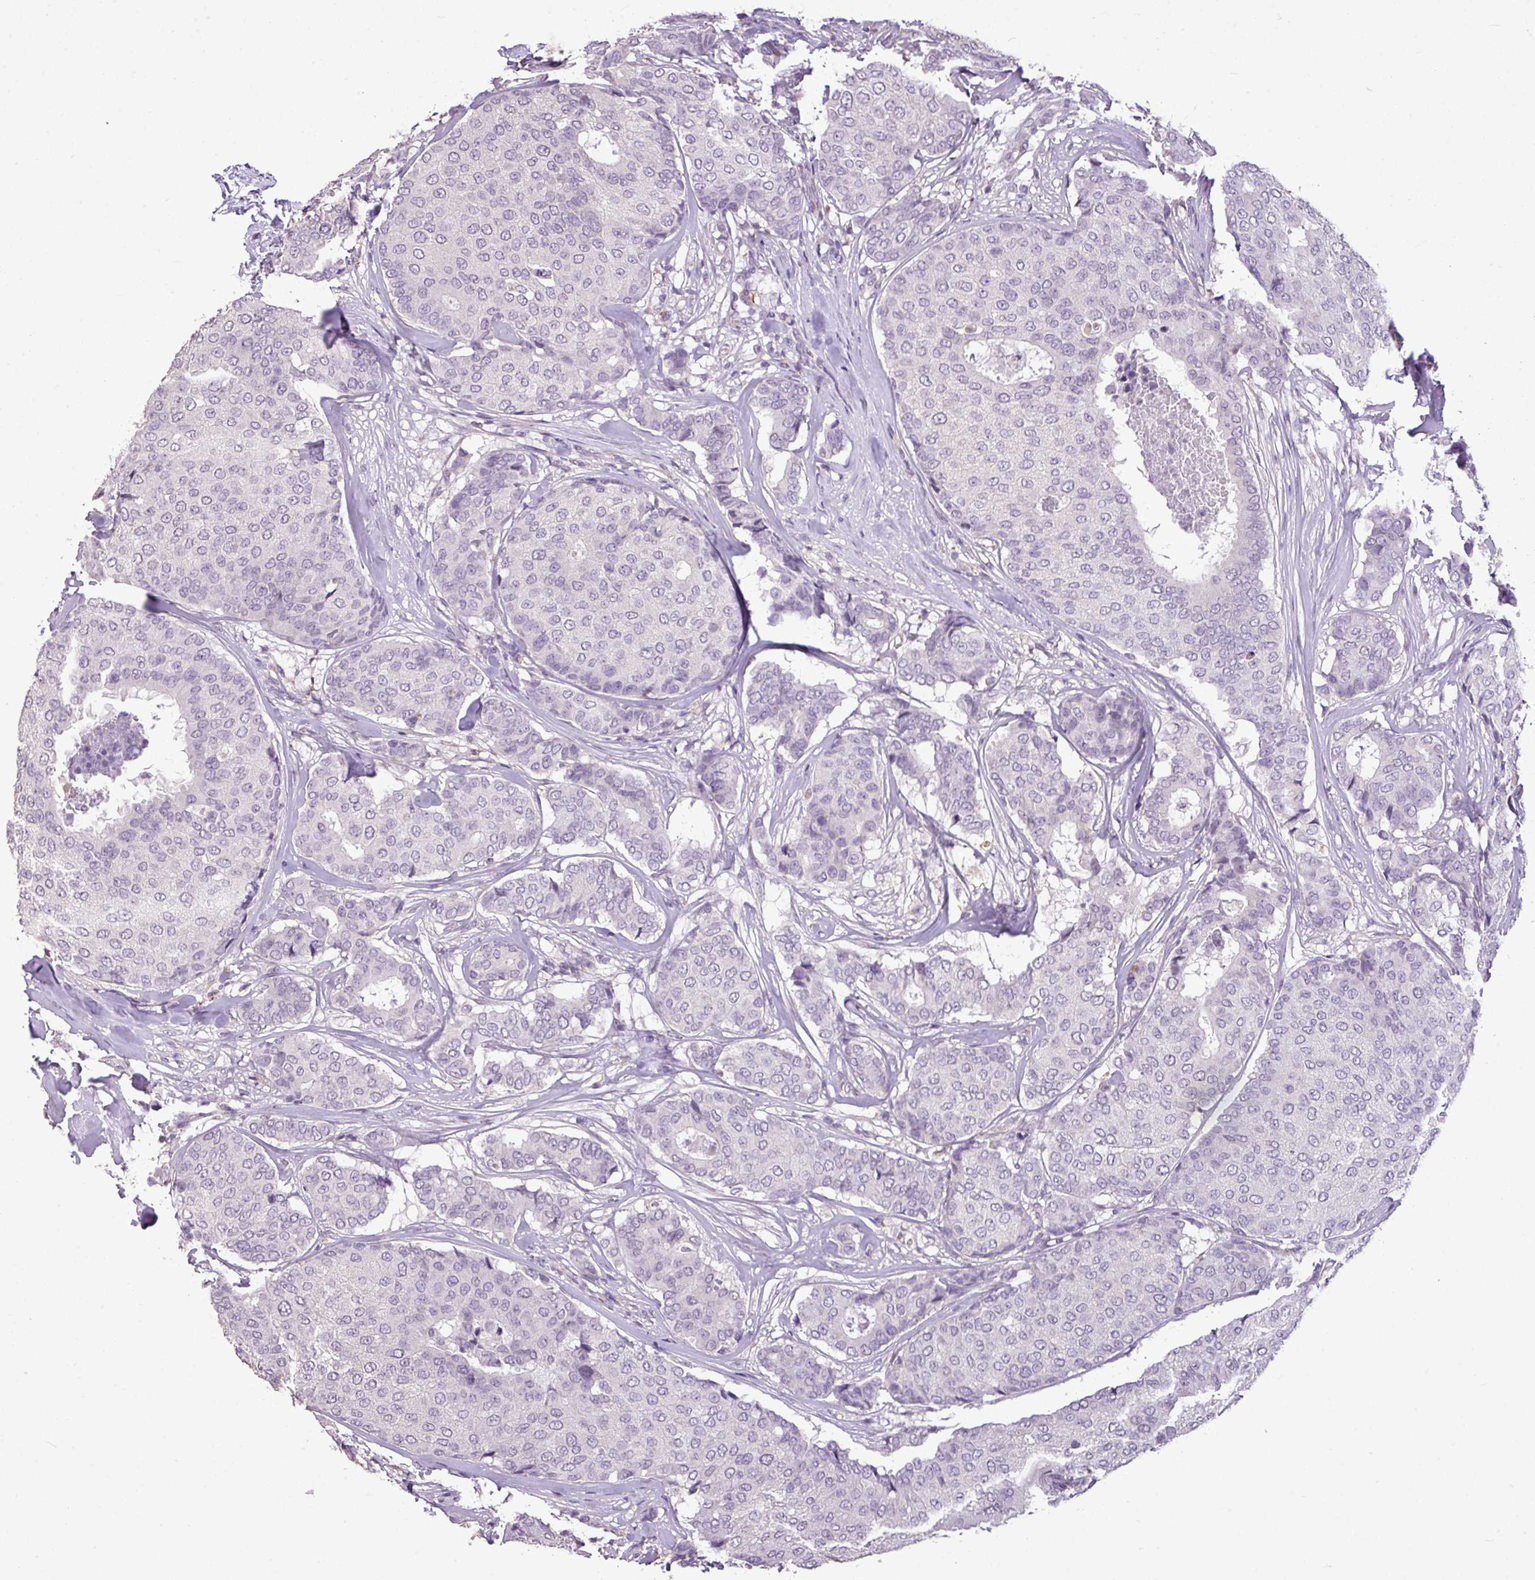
{"staining": {"intensity": "negative", "quantity": "none", "location": "none"}, "tissue": "breast cancer", "cell_type": "Tumor cells", "image_type": "cancer", "snomed": [{"axis": "morphology", "description": "Duct carcinoma"}, {"axis": "topography", "description": "Breast"}], "caption": "DAB (3,3'-diaminobenzidine) immunohistochemical staining of breast cancer (intraductal carcinoma) shows no significant expression in tumor cells. (Immunohistochemistry (ihc), brightfield microscopy, high magnification).", "gene": "ALDH2", "patient": {"sex": "female", "age": 75}}